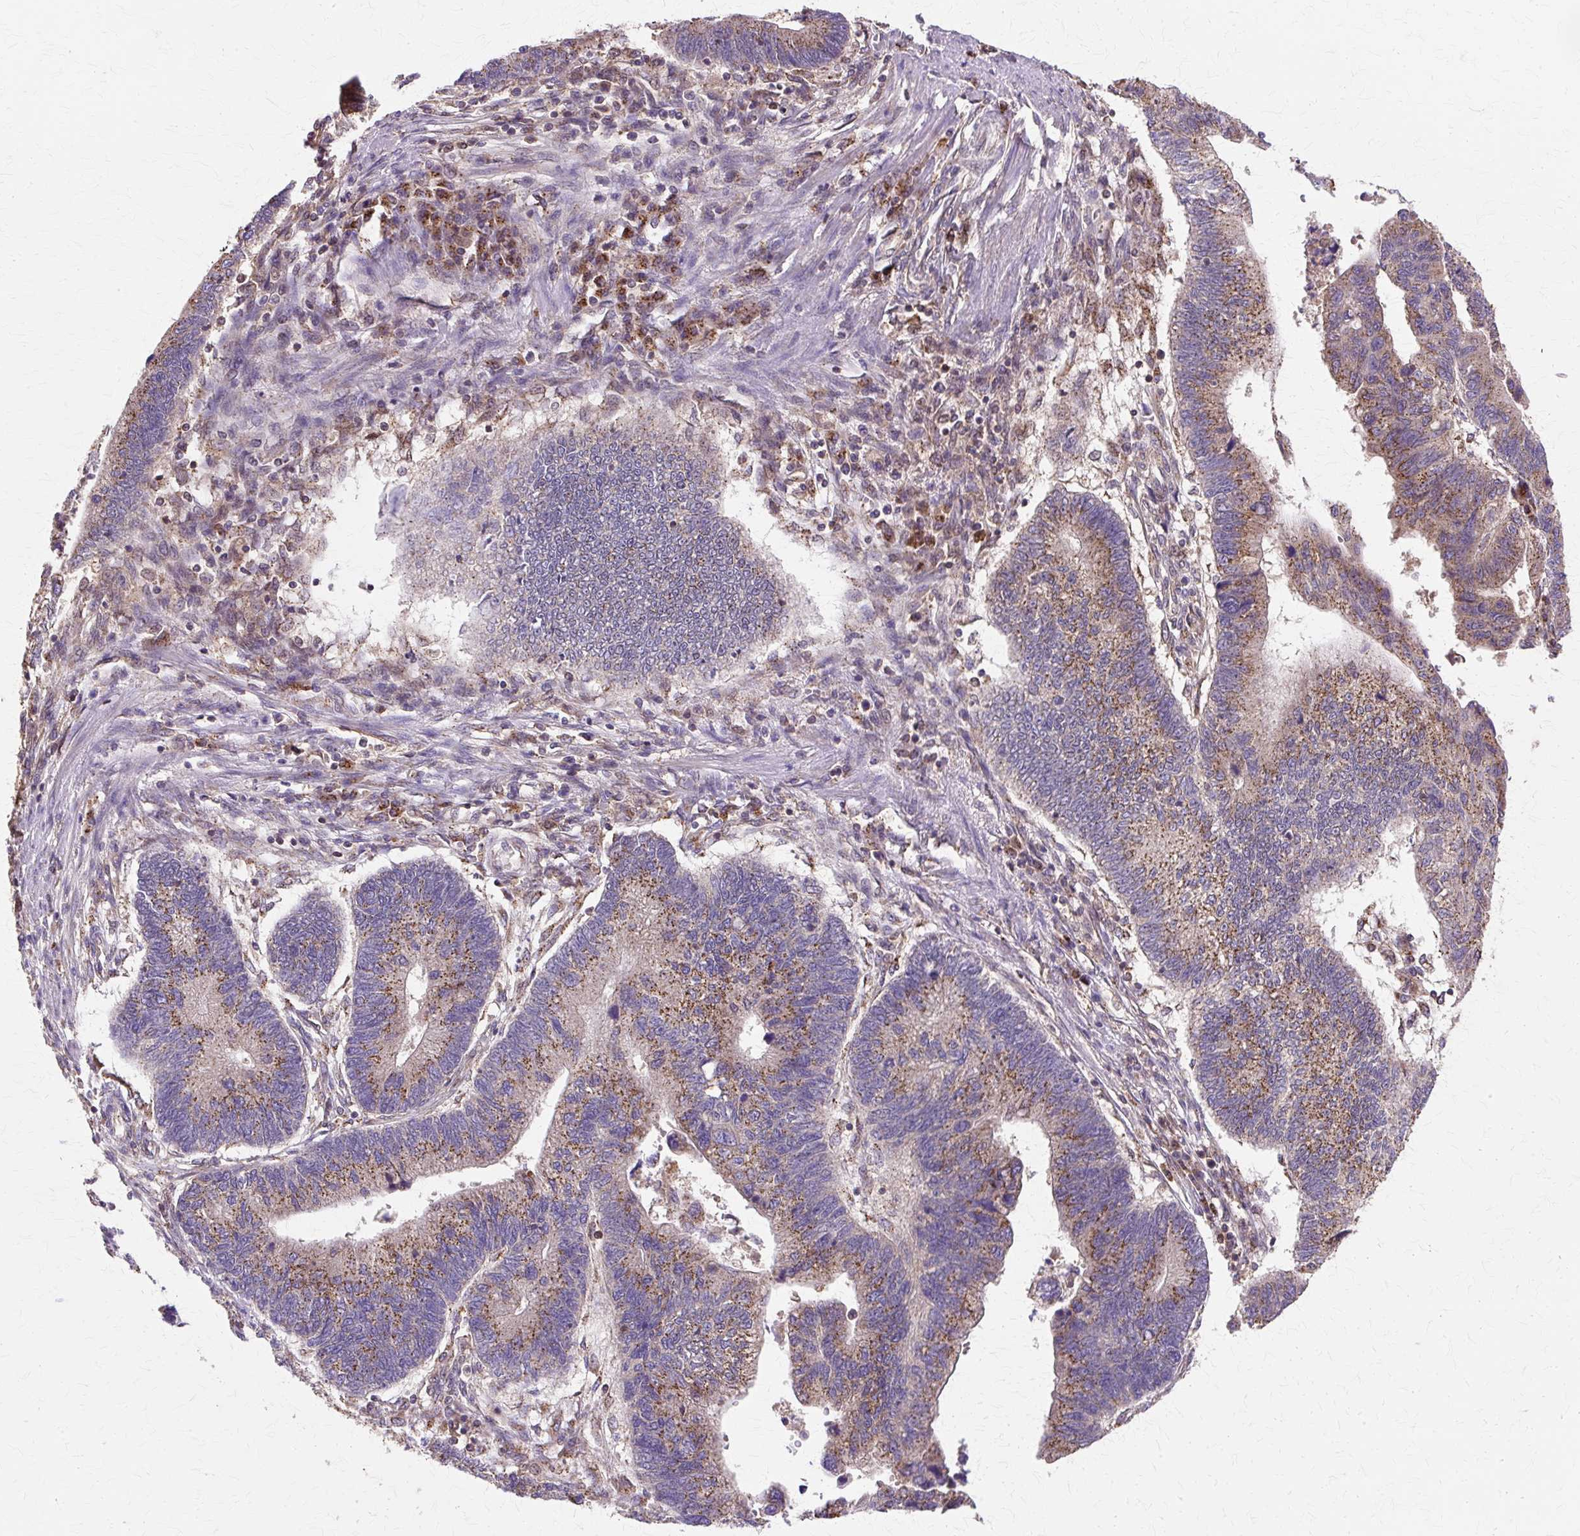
{"staining": {"intensity": "moderate", "quantity": ">75%", "location": "cytoplasmic/membranous"}, "tissue": "stomach cancer", "cell_type": "Tumor cells", "image_type": "cancer", "snomed": [{"axis": "morphology", "description": "Adenocarcinoma, NOS"}, {"axis": "topography", "description": "Stomach"}], "caption": "The image shows staining of stomach cancer, revealing moderate cytoplasmic/membranous protein staining (brown color) within tumor cells. Immunohistochemistry (ihc) stains the protein of interest in brown and the nuclei are stained blue.", "gene": "COPB1", "patient": {"sex": "male", "age": 59}}